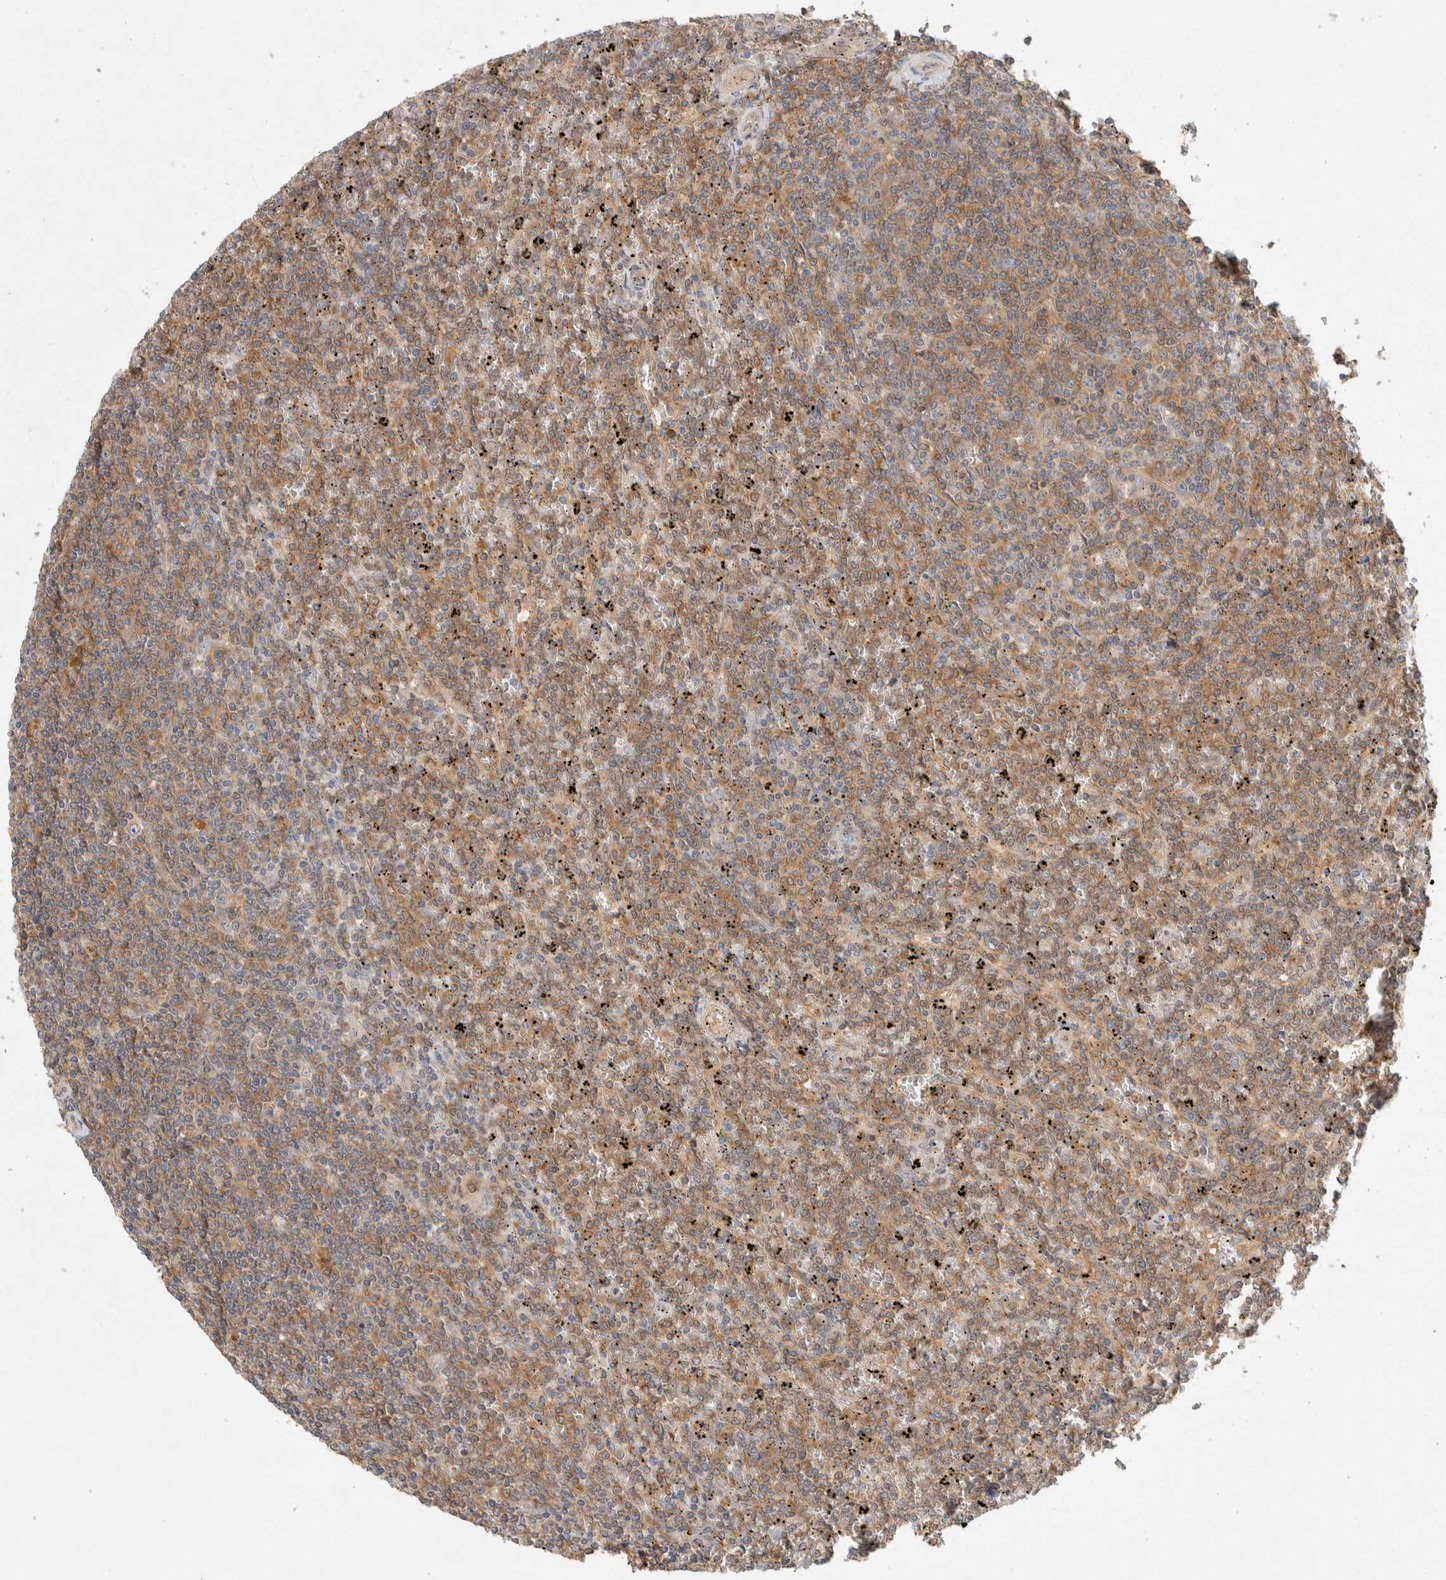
{"staining": {"intensity": "moderate", "quantity": ">75%", "location": "cytoplasmic/membranous"}, "tissue": "lymphoma", "cell_type": "Tumor cells", "image_type": "cancer", "snomed": [{"axis": "morphology", "description": "Malignant lymphoma, non-Hodgkin's type, Low grade"}, {"axis": "topography", "description": "Spleen"}], "caption": "Immunohistochemistry (IHC) photomicrograph of lymphoma stained for a protein (brown), which reveals medium levels of moderate cytoplasmic/membranous expression in approximately >75% of tumor cells.", "gene": "PXK", "patient": {"sex": "female", "age": 19}}